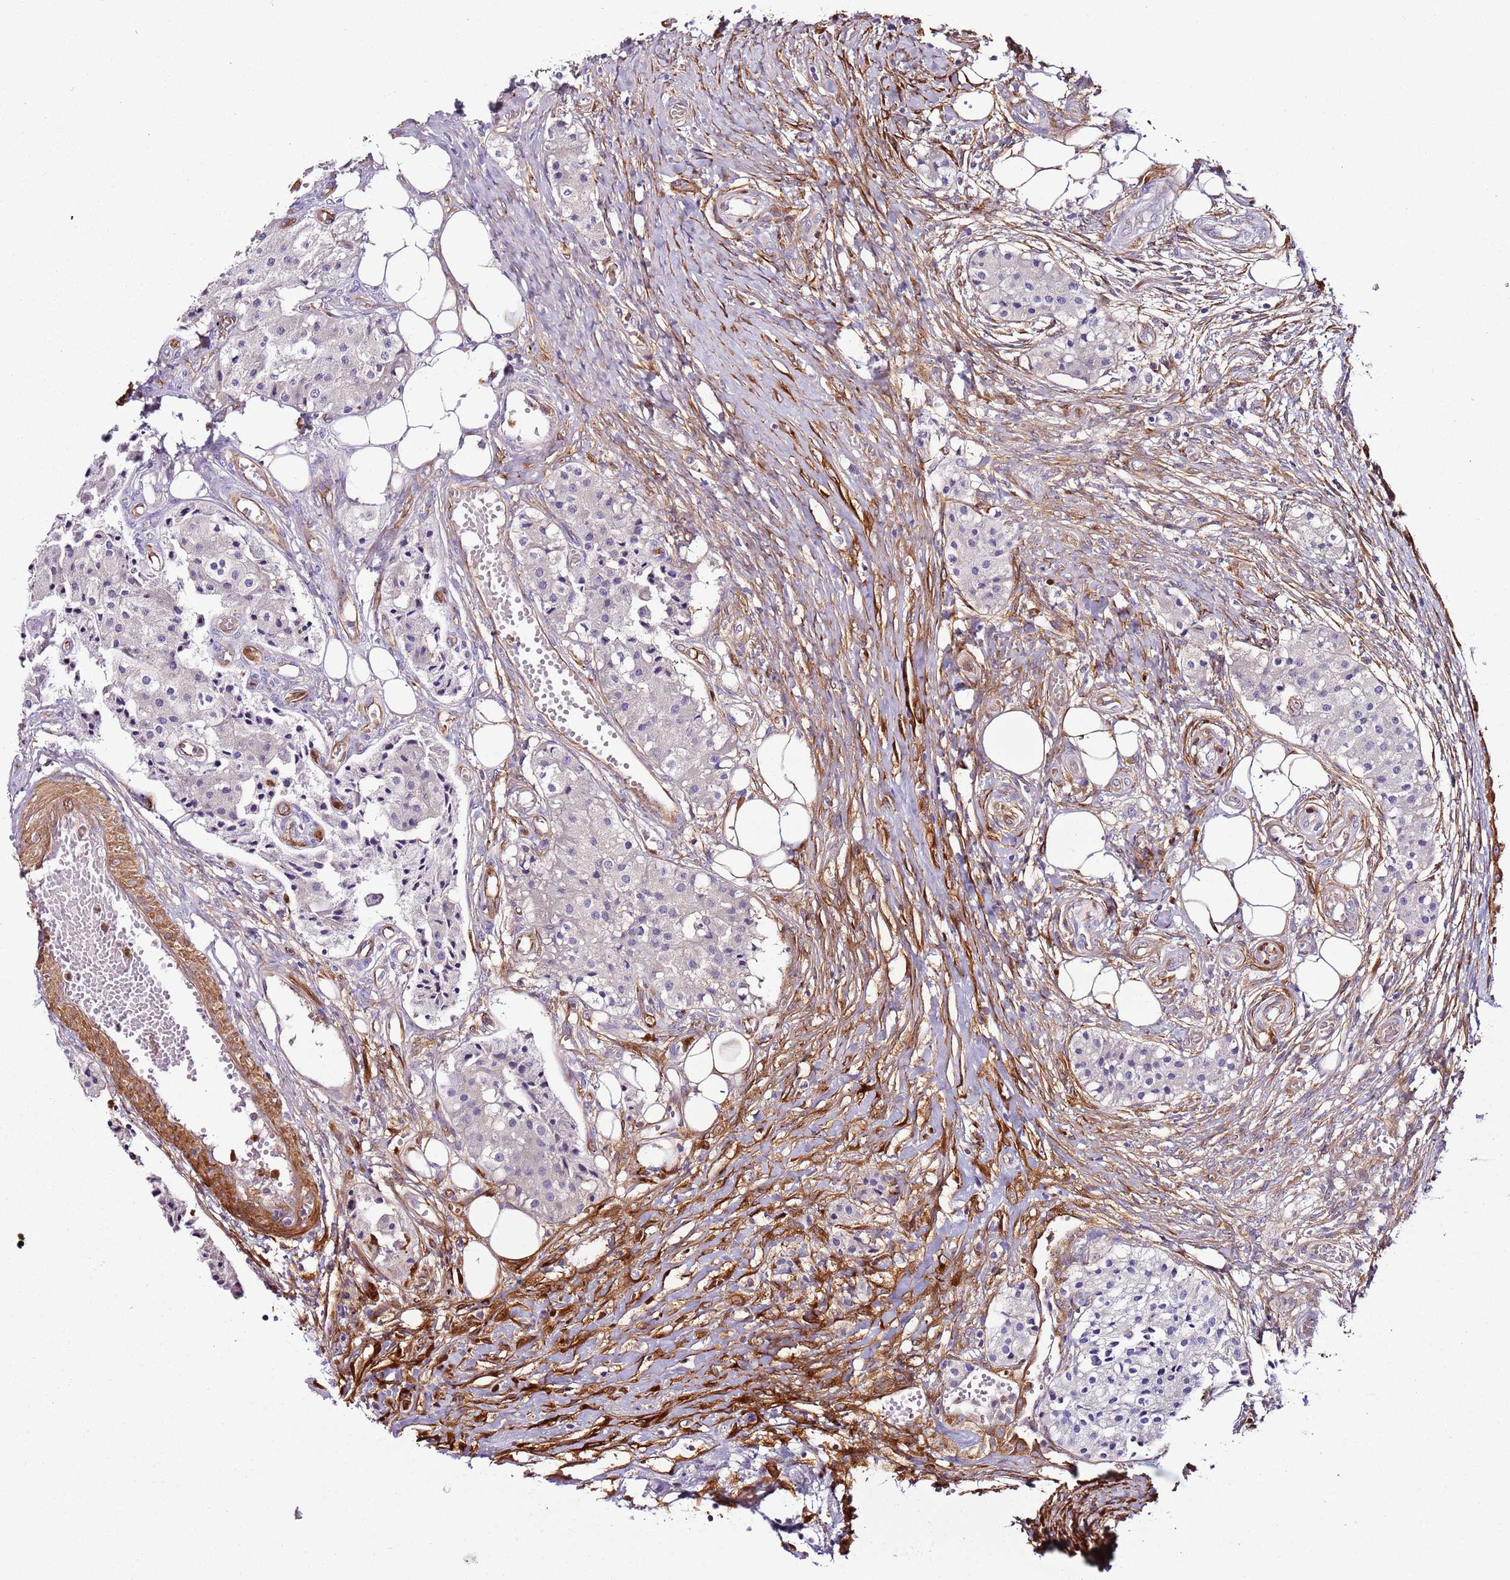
{"staining": {"intensity": "negative", "quantity": "none", "location": "none"}, "tissue": "carcinoid", "cell_type": "Tumor cells", "image_type": "cancer", "snomed": [{"axis": "morphology", "description": "Carcinoid, malignant, NOS"}, {"axis": "topography", "description": "Colon"}], "caption": "Immunohistochemistry (IHC) of malignant carcinoid exhibits no expression in tumor cells.", "gene": "FAM174C", "patient": {"sex": "female", "age": 52}}